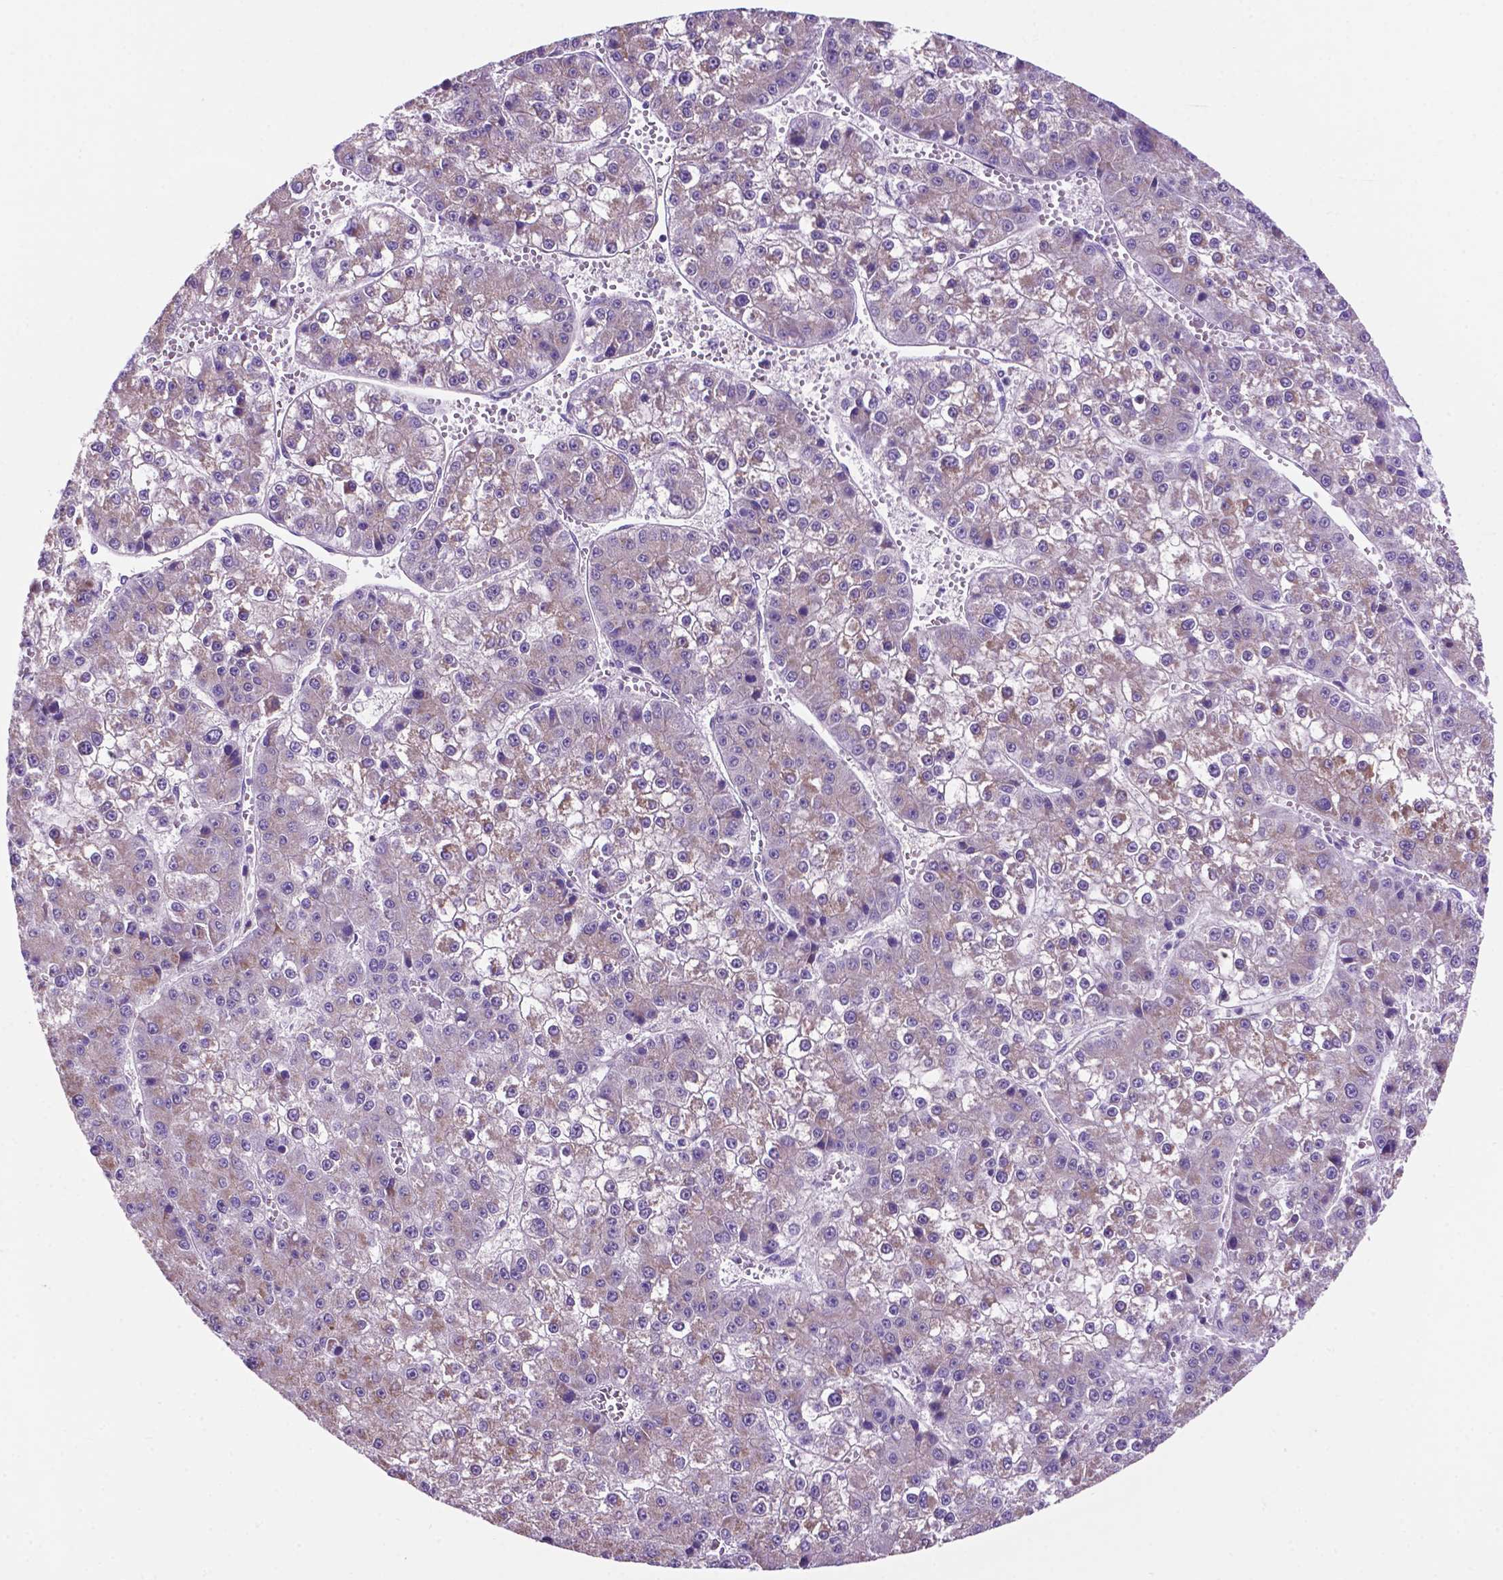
{"staining": {"intensity": "negative", "quantity": "none", "location": "none"}, "tissue": "liver cancer", "cell_type": "Tumor cells", "image_type": "cancer", "snomed": [{"axis": "morphology", "description": "Carcinoma, Hepatocellular, NOS"}, {"axis": "topography", "description": "Liver"}], "caption": "Histopathology image shows no protein staining in tumor cells of hepatocellular carcinoma (liver) tissue. (DAB (3,3'-diaminobenzidine) immunohistochemistry, high magnification).", "gene": "TMEM121B", "patient": {"sex": "female", "age": 73}}